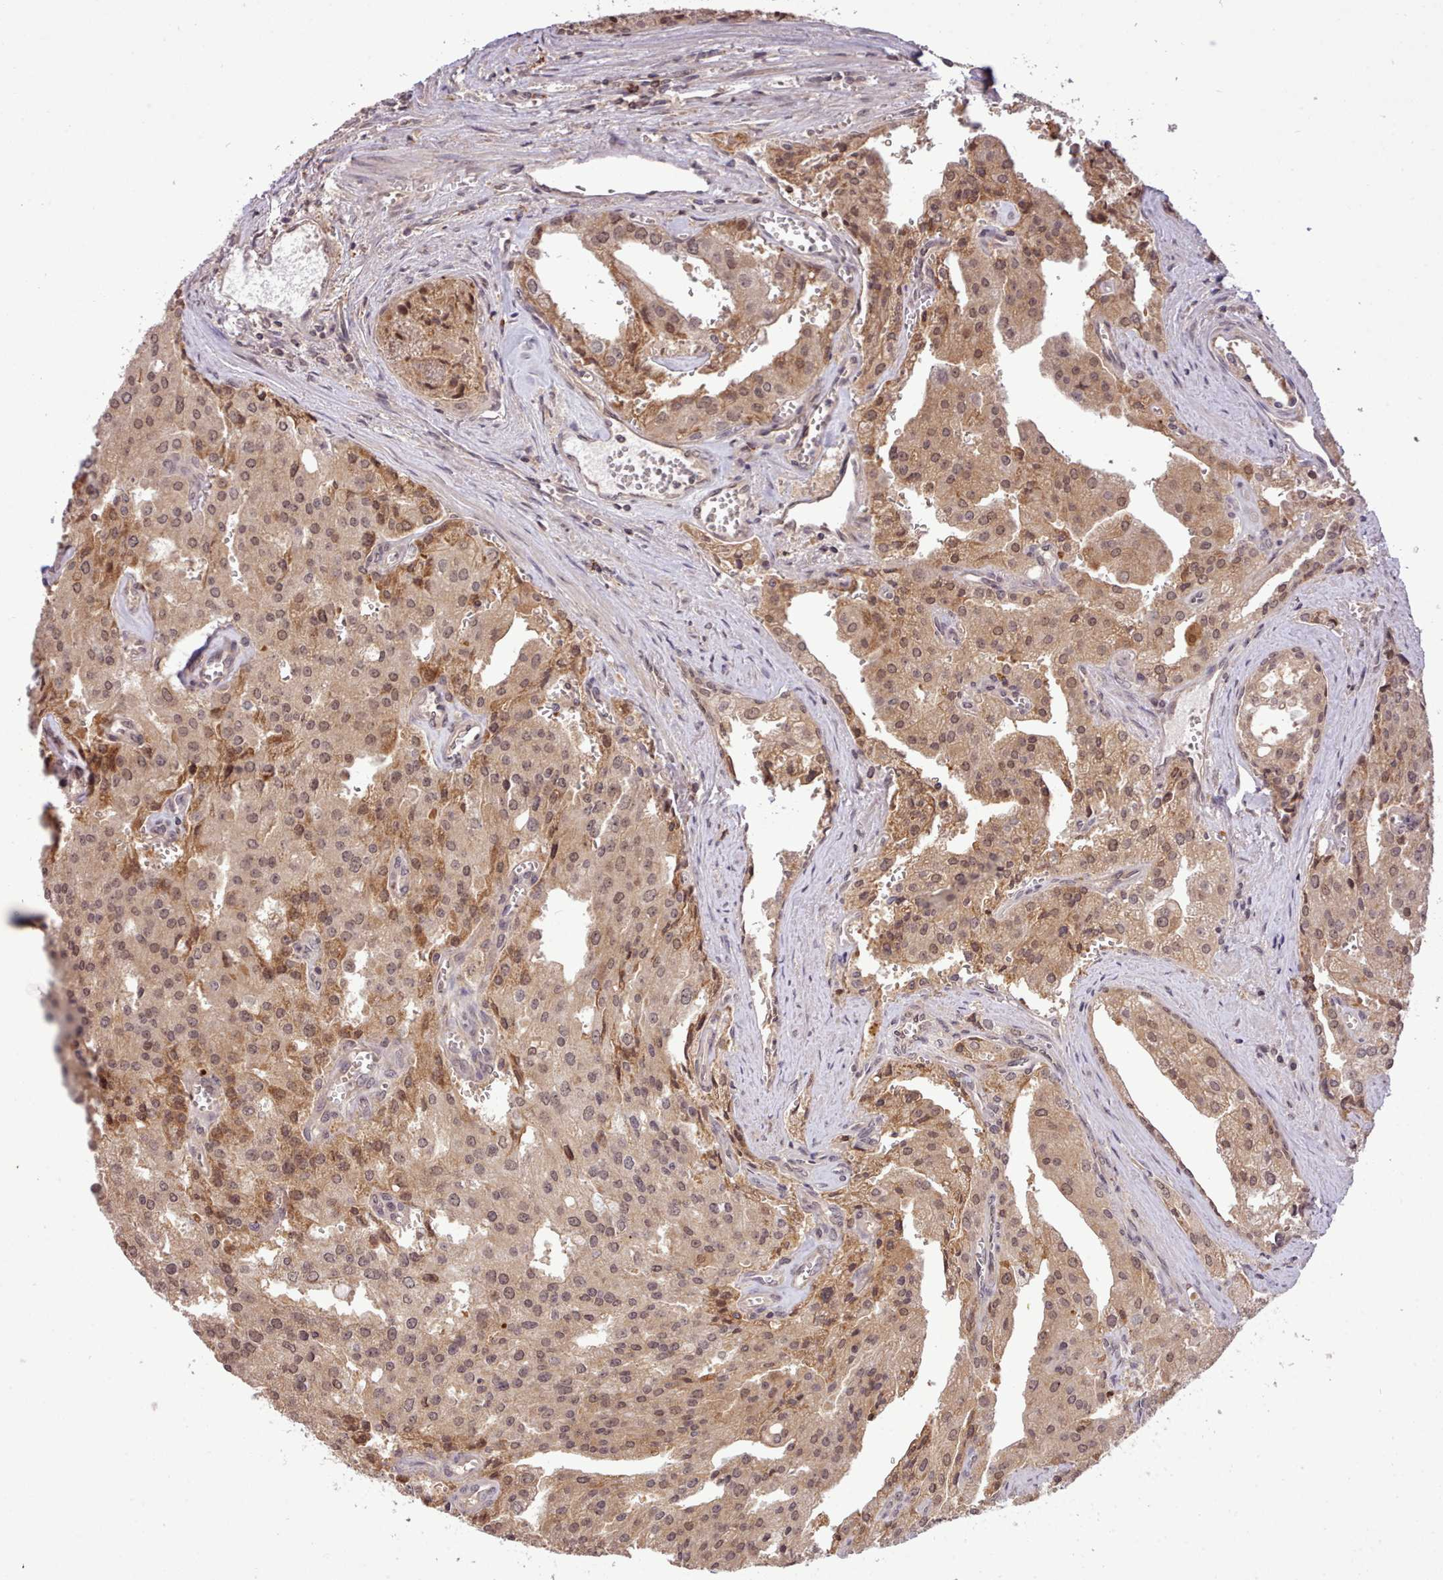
{"staining": {"intensity": "moderate", "quantity": ">75%", "location": "cytoplasmic/membranous,nuclear"}, "tissue": "prostate cancer", "cell_type": "Tumor cells", "image_type": "cancer", "snomed": [{"axis": "morphology", "description": "Adenocarcinoma, High grade"}, {"axis": "topography", "description": "Prostate"}], "caption": "Immunohistochemistry (IHC) micrograph of neoplastic tissue: prostate cancer (high-grade adenocarcinoma) stained using IHC displays medium levels of moderate protein expression localized specifically in the cytoplasmic/membranous and nuclear of tumor cells, appearing as a cytoplasmic/membranous and nuclear brown color.", "gene": "ARL17A", "patient": {"sex": "male", "age": 68}}